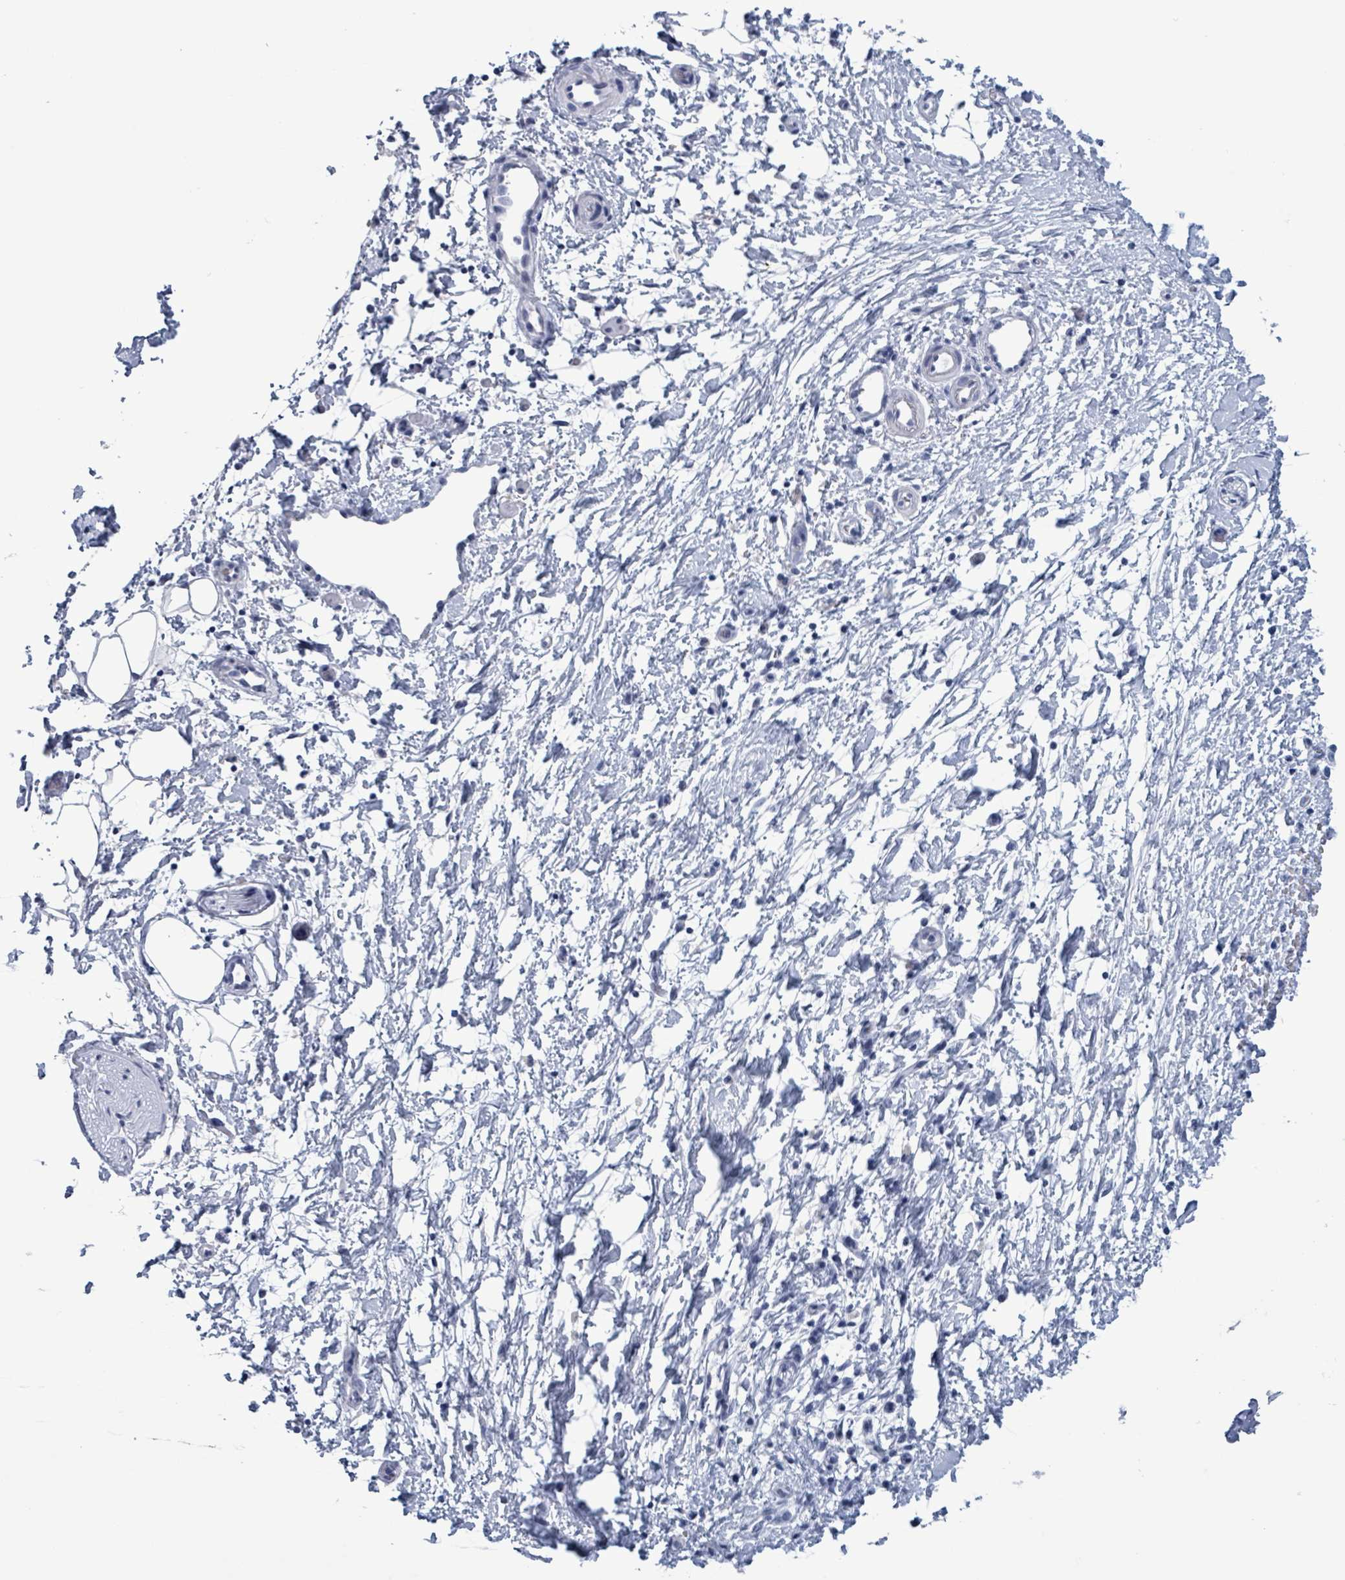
{"staining": {"intensity": "negative", "quantity": "none", "location": "none"}, "tissue": "adipose tissue", "cell_type": "Adipocytes", "image_type": "normal", "snomed": [{"axis": "morphology", "description": "Normal tissue, NOS"}, {"axis": "morphology", "description": "Adenocarcinoma, NOS"}, {"axis": "topography", "description": "Pancreas"}, {"axis": "topography", "description": "Peripheral nerve tissue"}], "caption": "An IHC image of unremarkable adipose tissue is shown. There is no staining in adipocytes of adipose tissue.", "gene": "NKX2", "patient": {"sex": "female", "age": 77}}